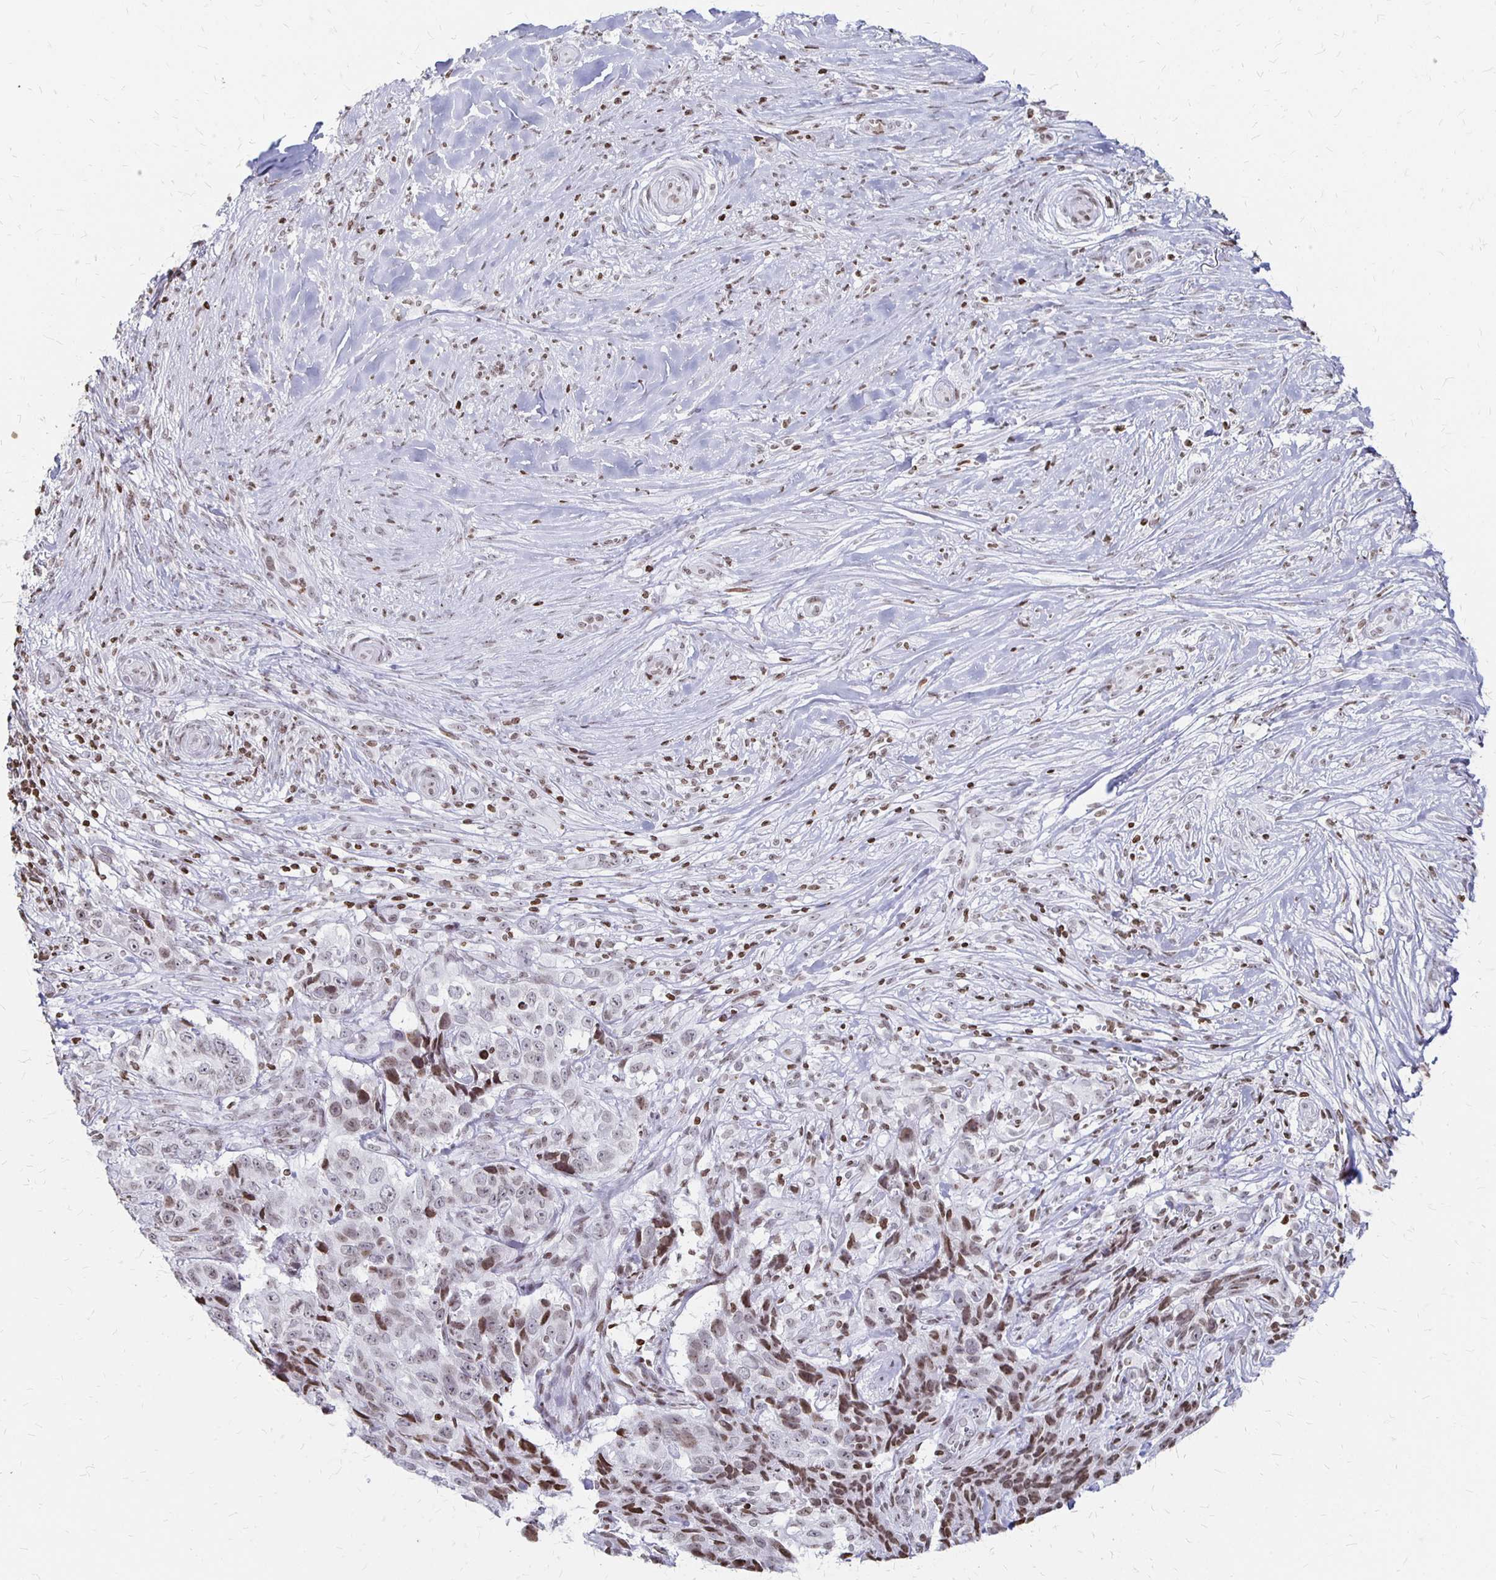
{"staining": {"intensity": "weak", "quantity": "25%-75%", "location": "nuclear"}, "tissue": "skin cancer", "cell_type": "Tumor cells", "image_type": "cancer", "snomed": [{"axis": "morphology", "description": "Basal cell carcinoma"}, {"axis": "topography", "description": "Skin"}], "caption": "Immunohistochemistry staining of basal cell carcinoma (skin), which shows low levels of weak nuclear expression in about 25%-75% of tumor cells indicating weak nuclear protein positivity. The staining was performed using DAB (brown) for protein detection and nuclei were counterstained in hematoxylin (blue).", "gene": "ZNF280C", "patient": {"sex": "female", "age": 82}}